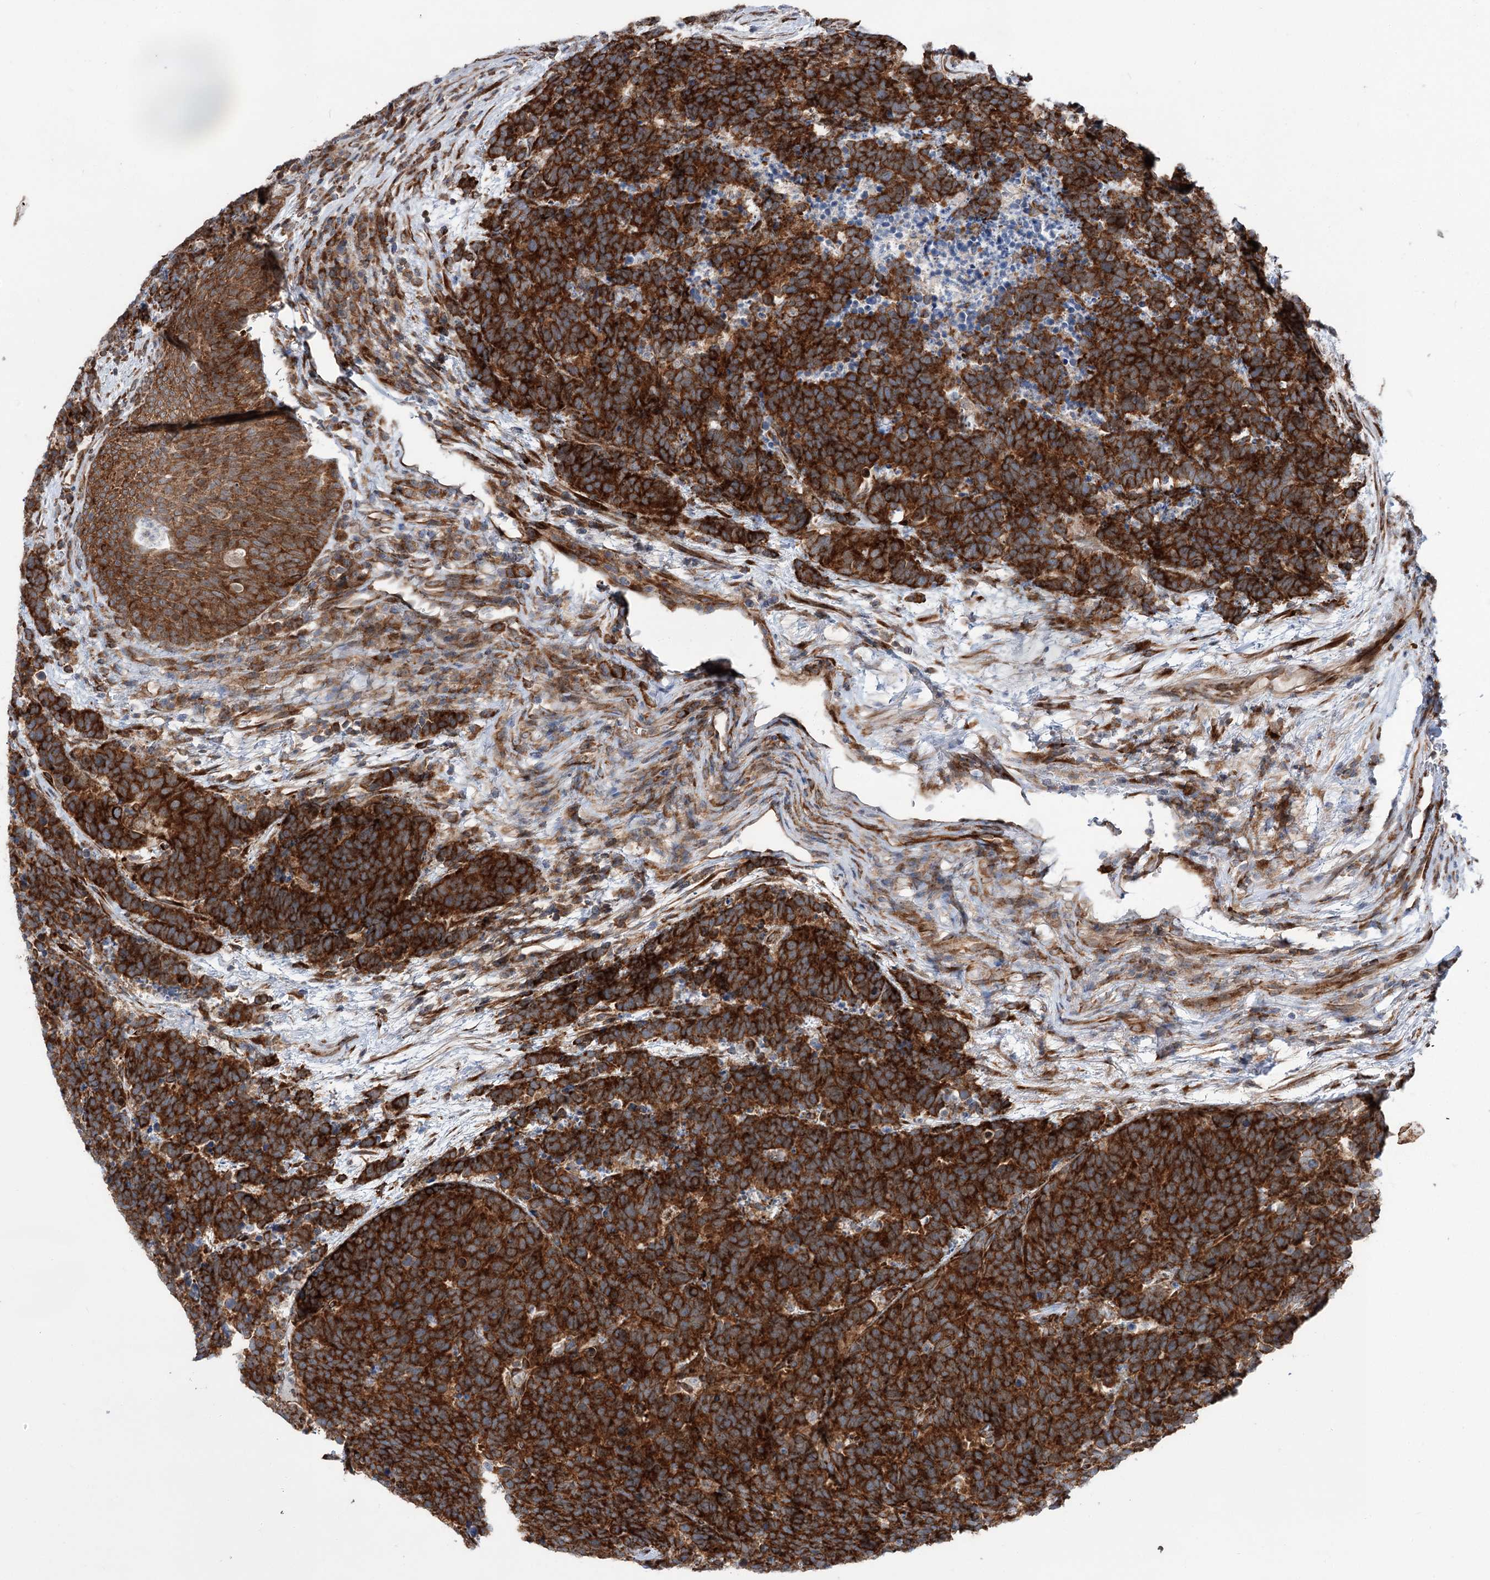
{"staining": {"intensity": "strong", "quantity": ">75%", "location": "cytoplasmic/membranous"}, "tissue": "carcinoid", "cell_type": "Tumor cells", "image_type": "cancer", "snomed": [{"axis": "morphology", "description": "Carcinoma, NOS"}, {"axis": "morphology", "description": "Carcinoid, malignant, NOS"}, {"axis": "topography", "description": "Urinary bladder"}], "caption": "Strong cytoplasmic/membranous protein expression is seen in approximately >75% of tumor cells in carcinoma.", "gene": "VWA2", "patient": {"sex": "male", "age": 57}}